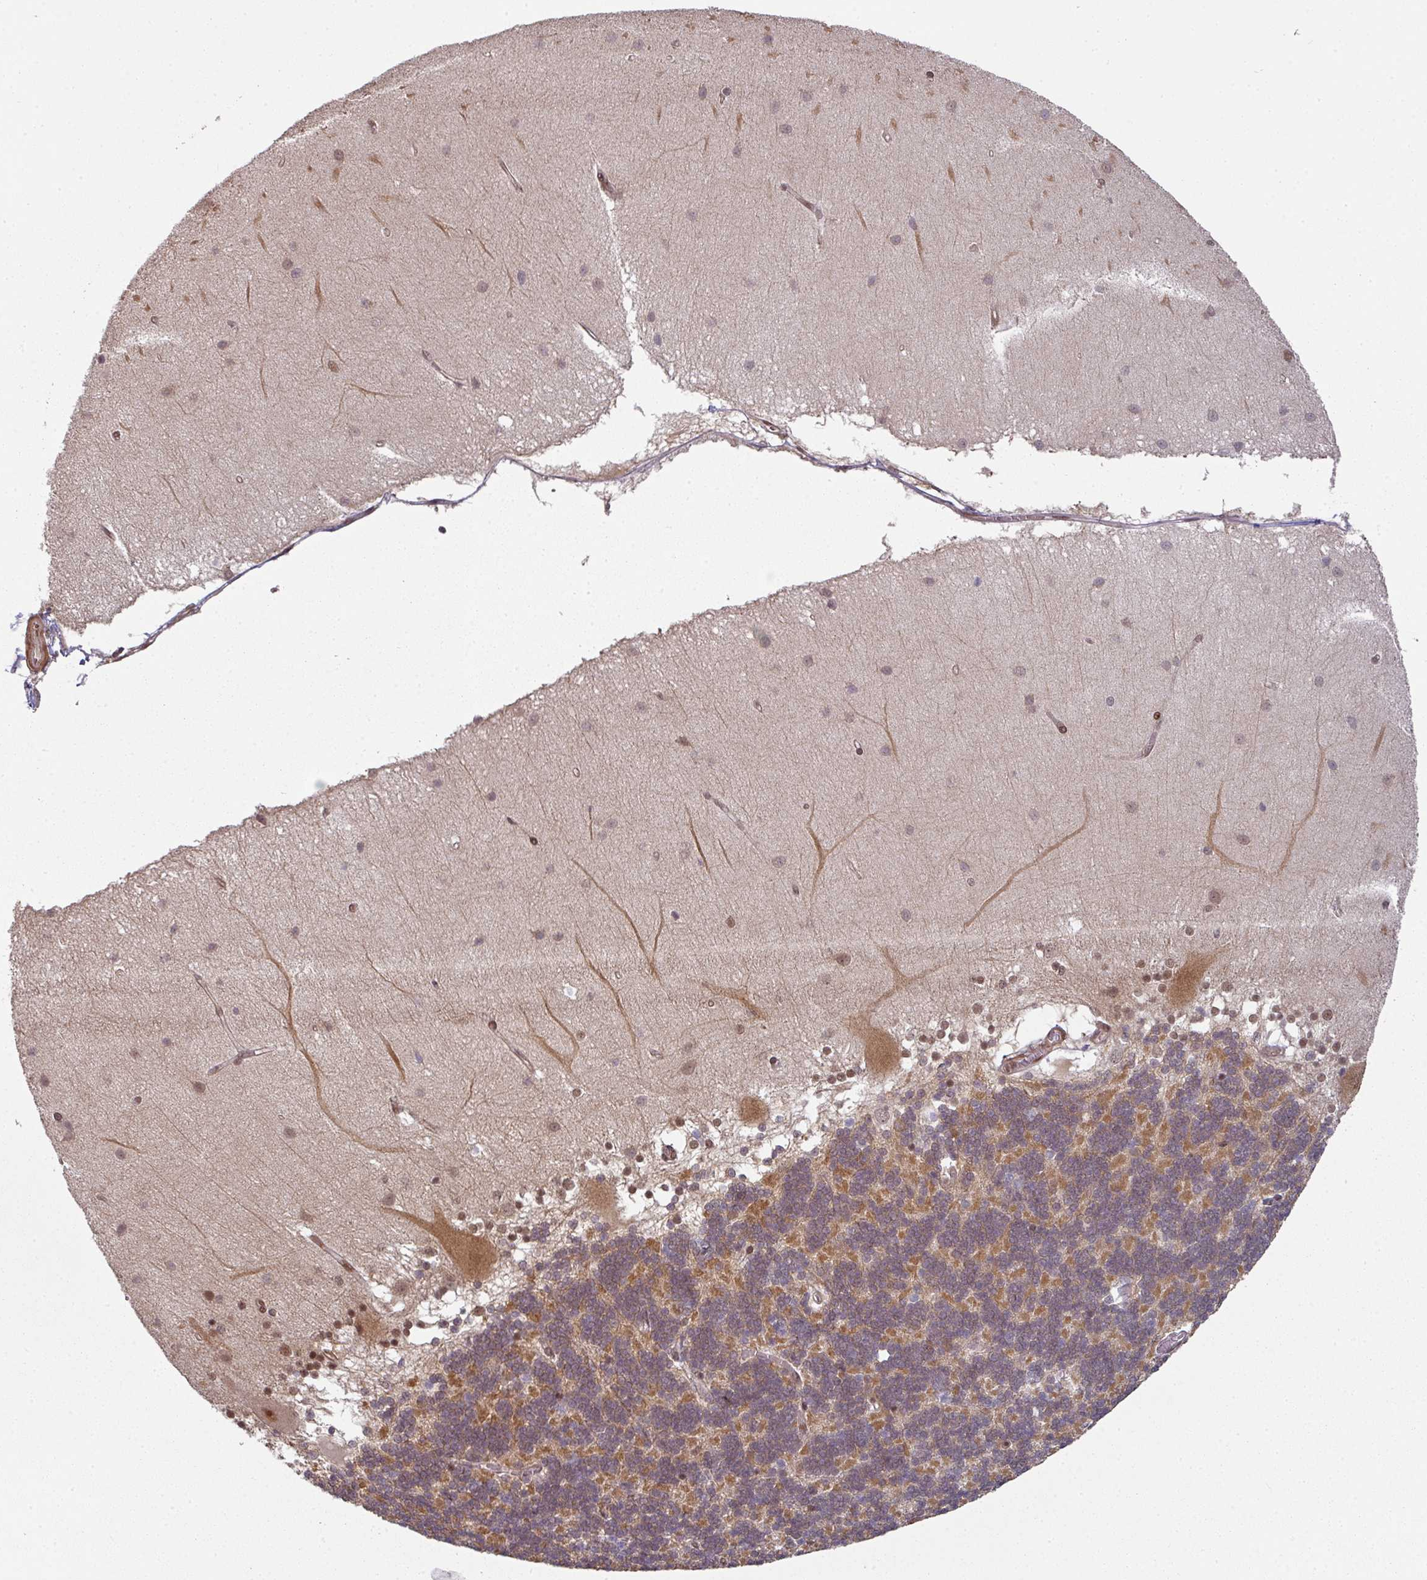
{"staining": {"intensity": "moderate", "quantity": "25%-75%", "location": "cytoplasmic/membranous"}, "tissue": "cerebellum", "cell_type": "Cells in granular layer", "image_type": "normal", "snomed": [{"axis": "morphology", "description": "Normal tissue, NOS"}, {"axis": "topography", "description": "Cerebellum"}], "caption": "Immunohistochemistry (IHC) micrograph of unremarkable cerebellum: human cerebellum stained using immunohistochemistry displays medium levels of moderate protein expression localized specifically in the cytoplasmic/membranous of cells in granular layer, appearing as a cytoplasmic/membranous brown color.", "gene": "SIK3", "patient": {"sex": "female", "age": 54}}